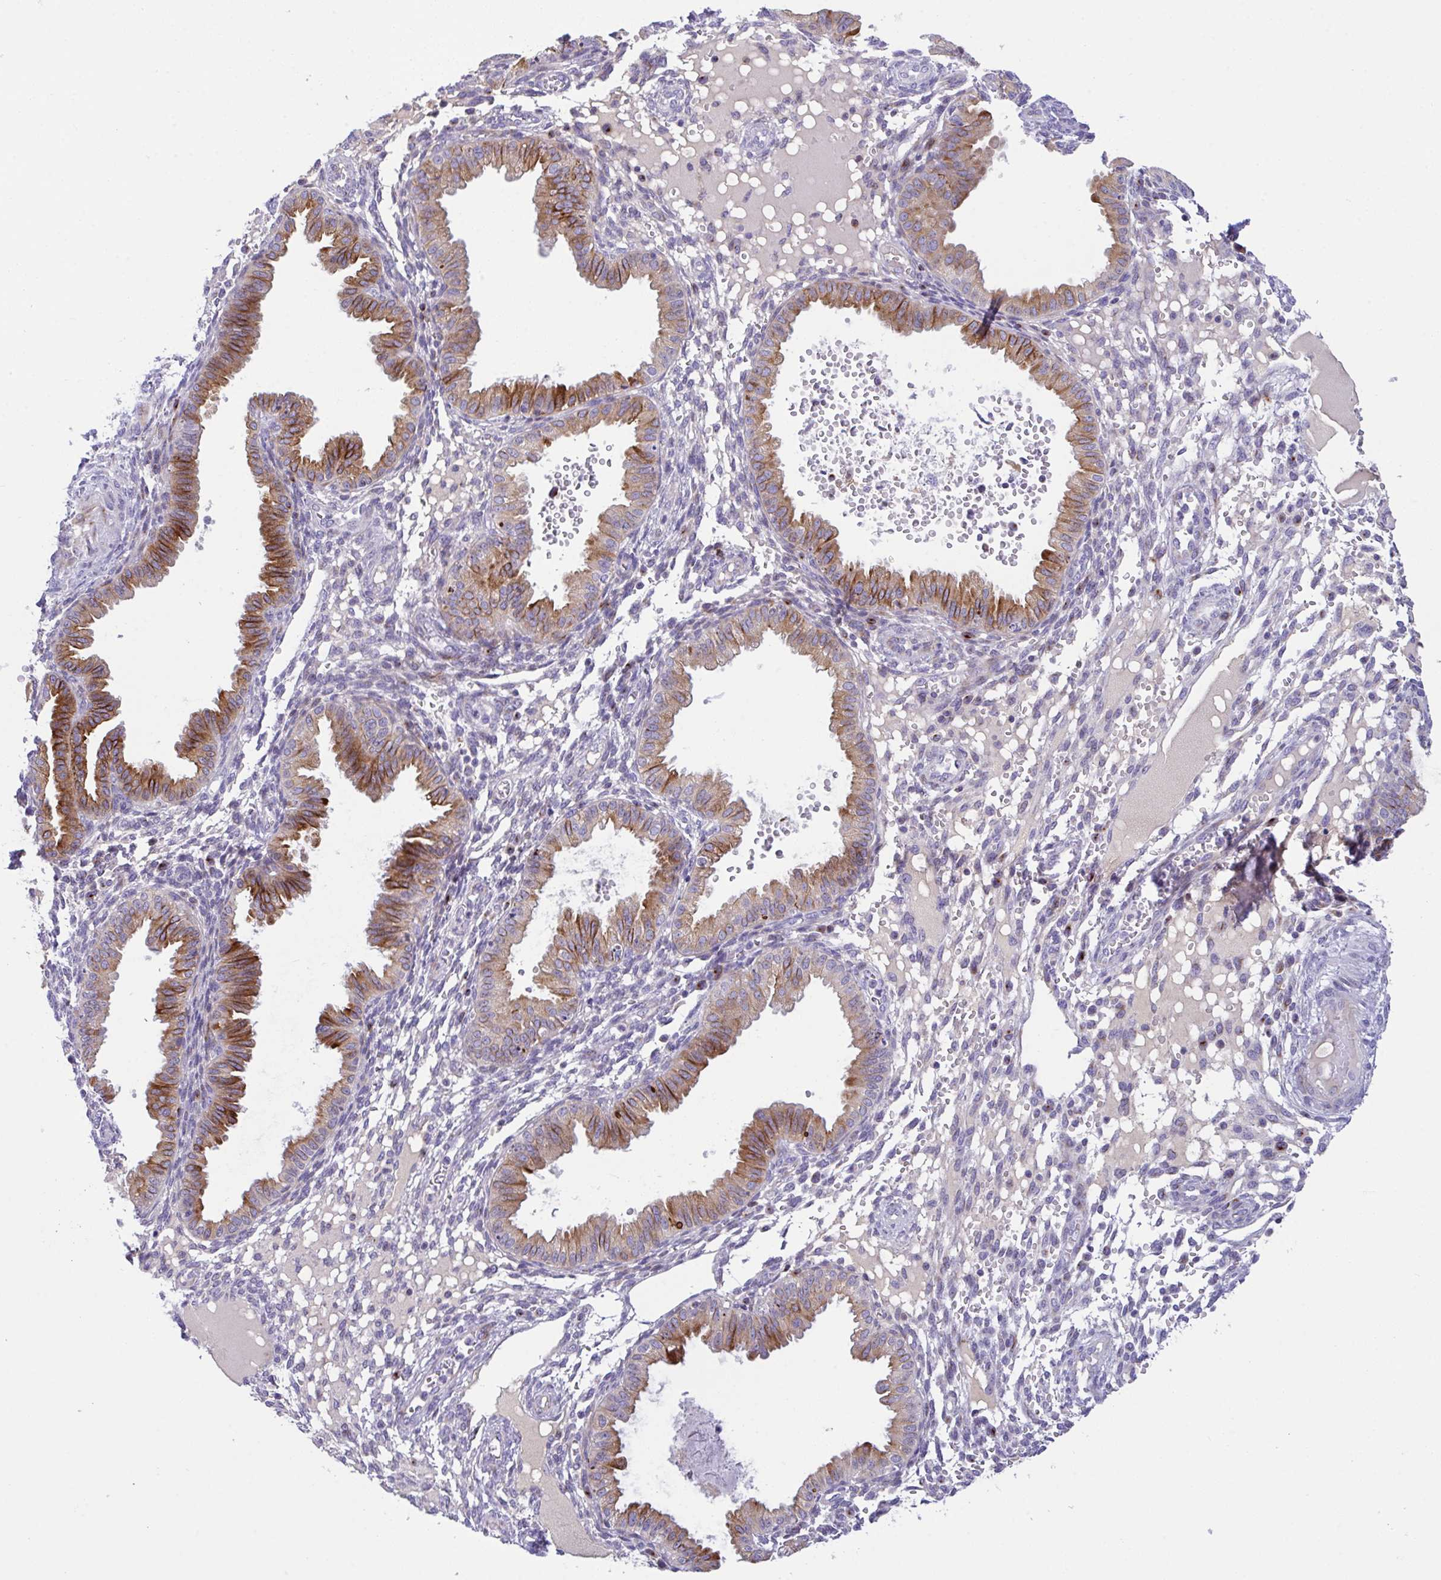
{"staining": {"intensity": "negative", "quantity": "none", "location": "none"}, "tissue": "endometrium", "cell_type": "Cells in endometrial stroma", "image_type": "normal", "snomed": [{"axis": "morphology", "description": "Normal tissue, NOS"}, {"axis": "topography", "description": "Endometrium"}], "caption": "High magnification brightfield microscopy of benign endometrium stained with DAB (brown) and counterstained with hematoxylin (blue): cells in endometrial stroma show no significant positivity. Nuclei are stained in blue.", "gene": "FBXL20", "patient": {"sex": "female", "age": 33}}